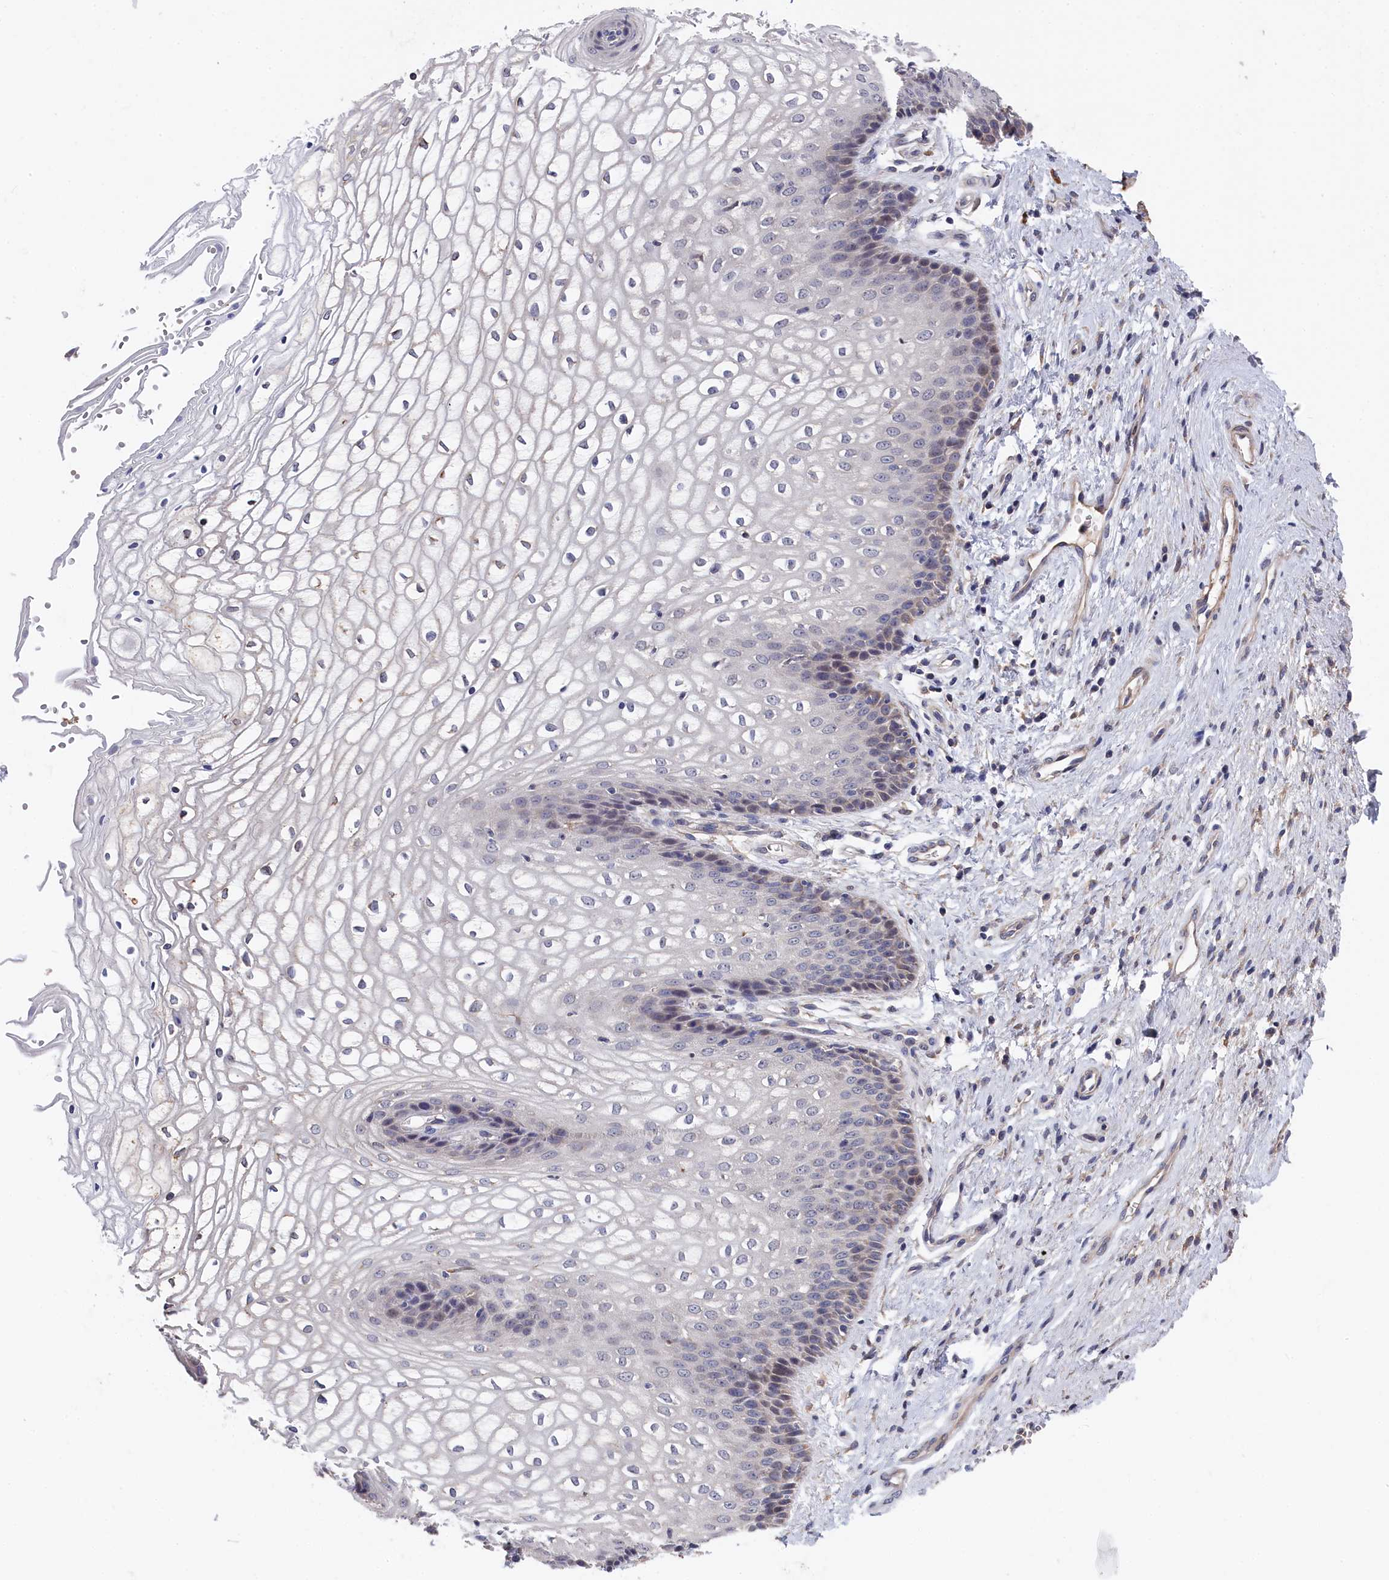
{"staining": {"intensity": "negative", "quantity": "none", "location": "none"}, "tissue": "vagina", "cell_type": "Squamous epithelial cells", "image_type": "normal", "snomed": [{"axis": "morphology", "description": "Normal tissue, NOS"}, {"axis": "topography", "description": "Vagina"}], "caption": "Immunohistochemistry (IHC) micrograph of benign vagina: human vagina stained with DAB (3,3'-diaminobenzidine) shows no significant protein positivity in squamous epithelial cells.", "gene": "CYB5D2", "patient": {"sex": "female", "age": 34}}